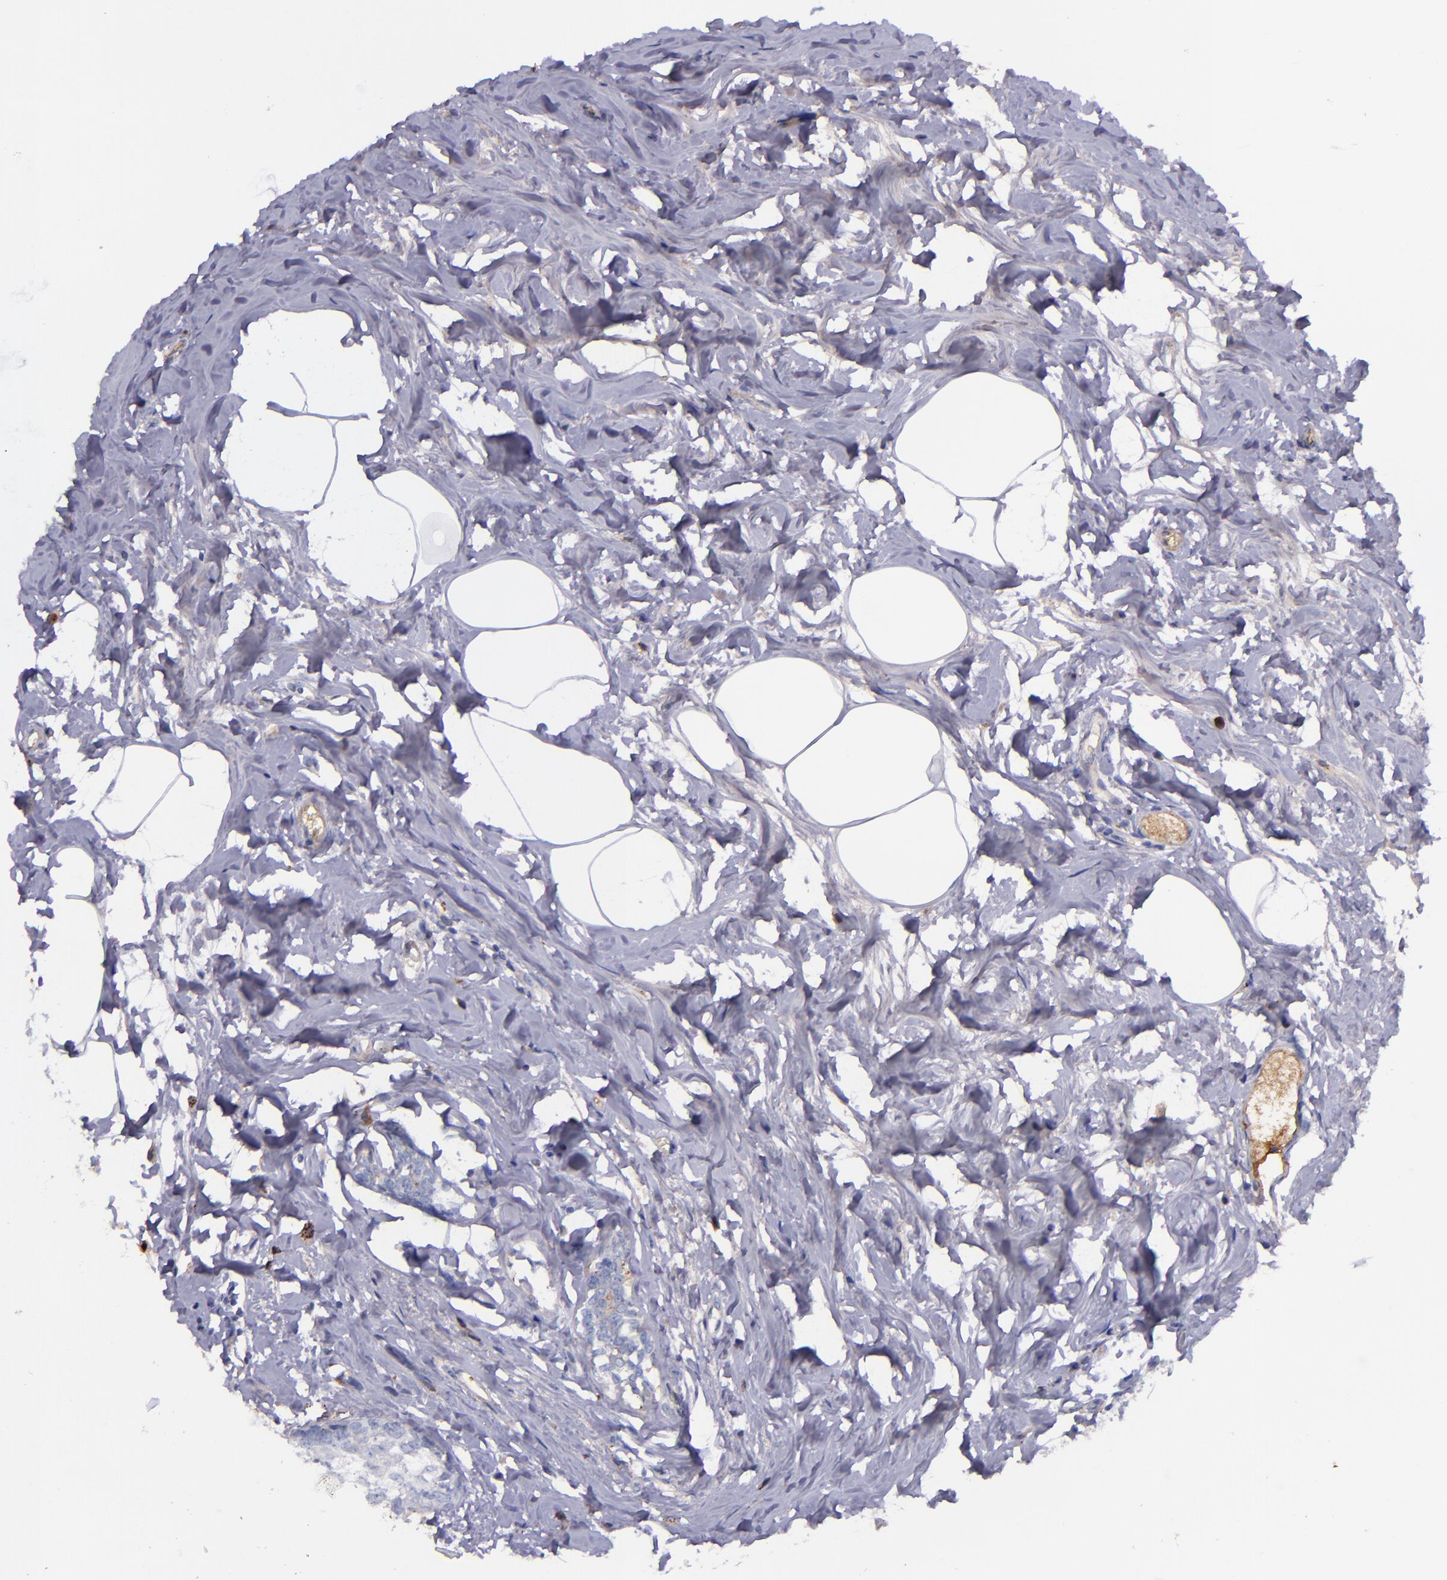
{"staining": {"intensity": "negative", "quantity": "none", "location": "none"}, "tissue": "breast cancer", "cell_type": "Tumor cells", "image_type": "cancer", "snomed": [{"axis": "morphology", "description": "Normal tissue, NOS"}, {"axis": "morphology", "description": "Duct carcinoma"}, {"axis": "topography", "description": "Breast"}], "caption": "Immunohistochemistry (IHC) of intraductal carcinoma (breast) reveals no positivity in tumor cells. The staining was performed using DAB (3,3'-diaminobenzidine) to visualize the protein expression in brown, while the nuclei were stained in blue with hematoxylin (Magnification: 20x).", "gene": "KNG1", "patient": {"sex": "female", "age": 50}}